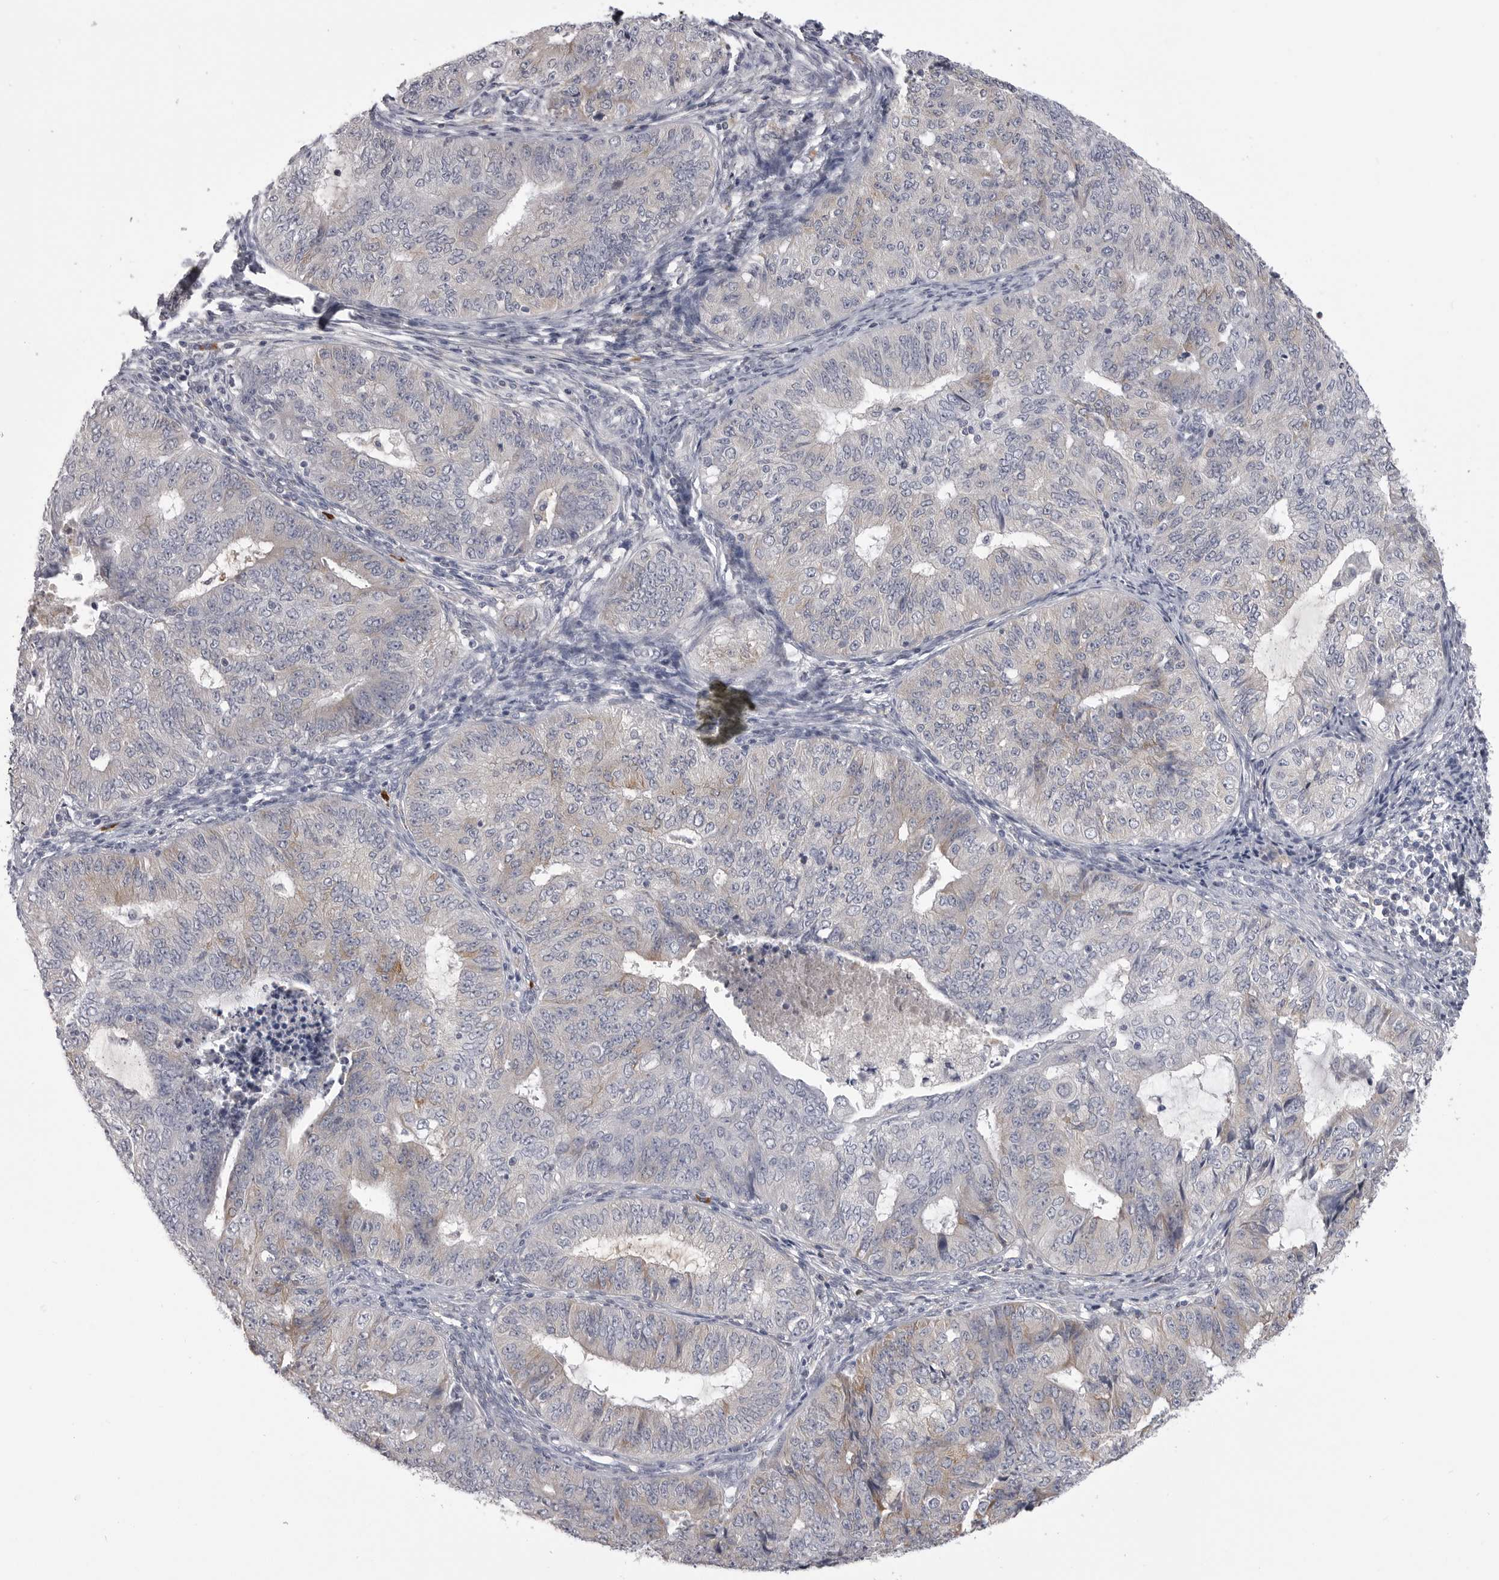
{"staining": {"intensity": "weak", "quantity": "<25%", "location": "cytoplasmic/membranous"}, "tissue": "endometrial cancer", "cell_type": "Tumor cells", "image_type": "cancer", "snomed": [{"axis": "morphology", "description": "Adenocarcinoma, NOS"}, {"axis": "topography", "description": "Endometrium"}], "caption": "Human adenocarcinoma (endometrial) stained for a protein using IHC shows no expression in tumor cells.", "gene": "FKBP2", "patient": {"sex": "female", "age": 32}}